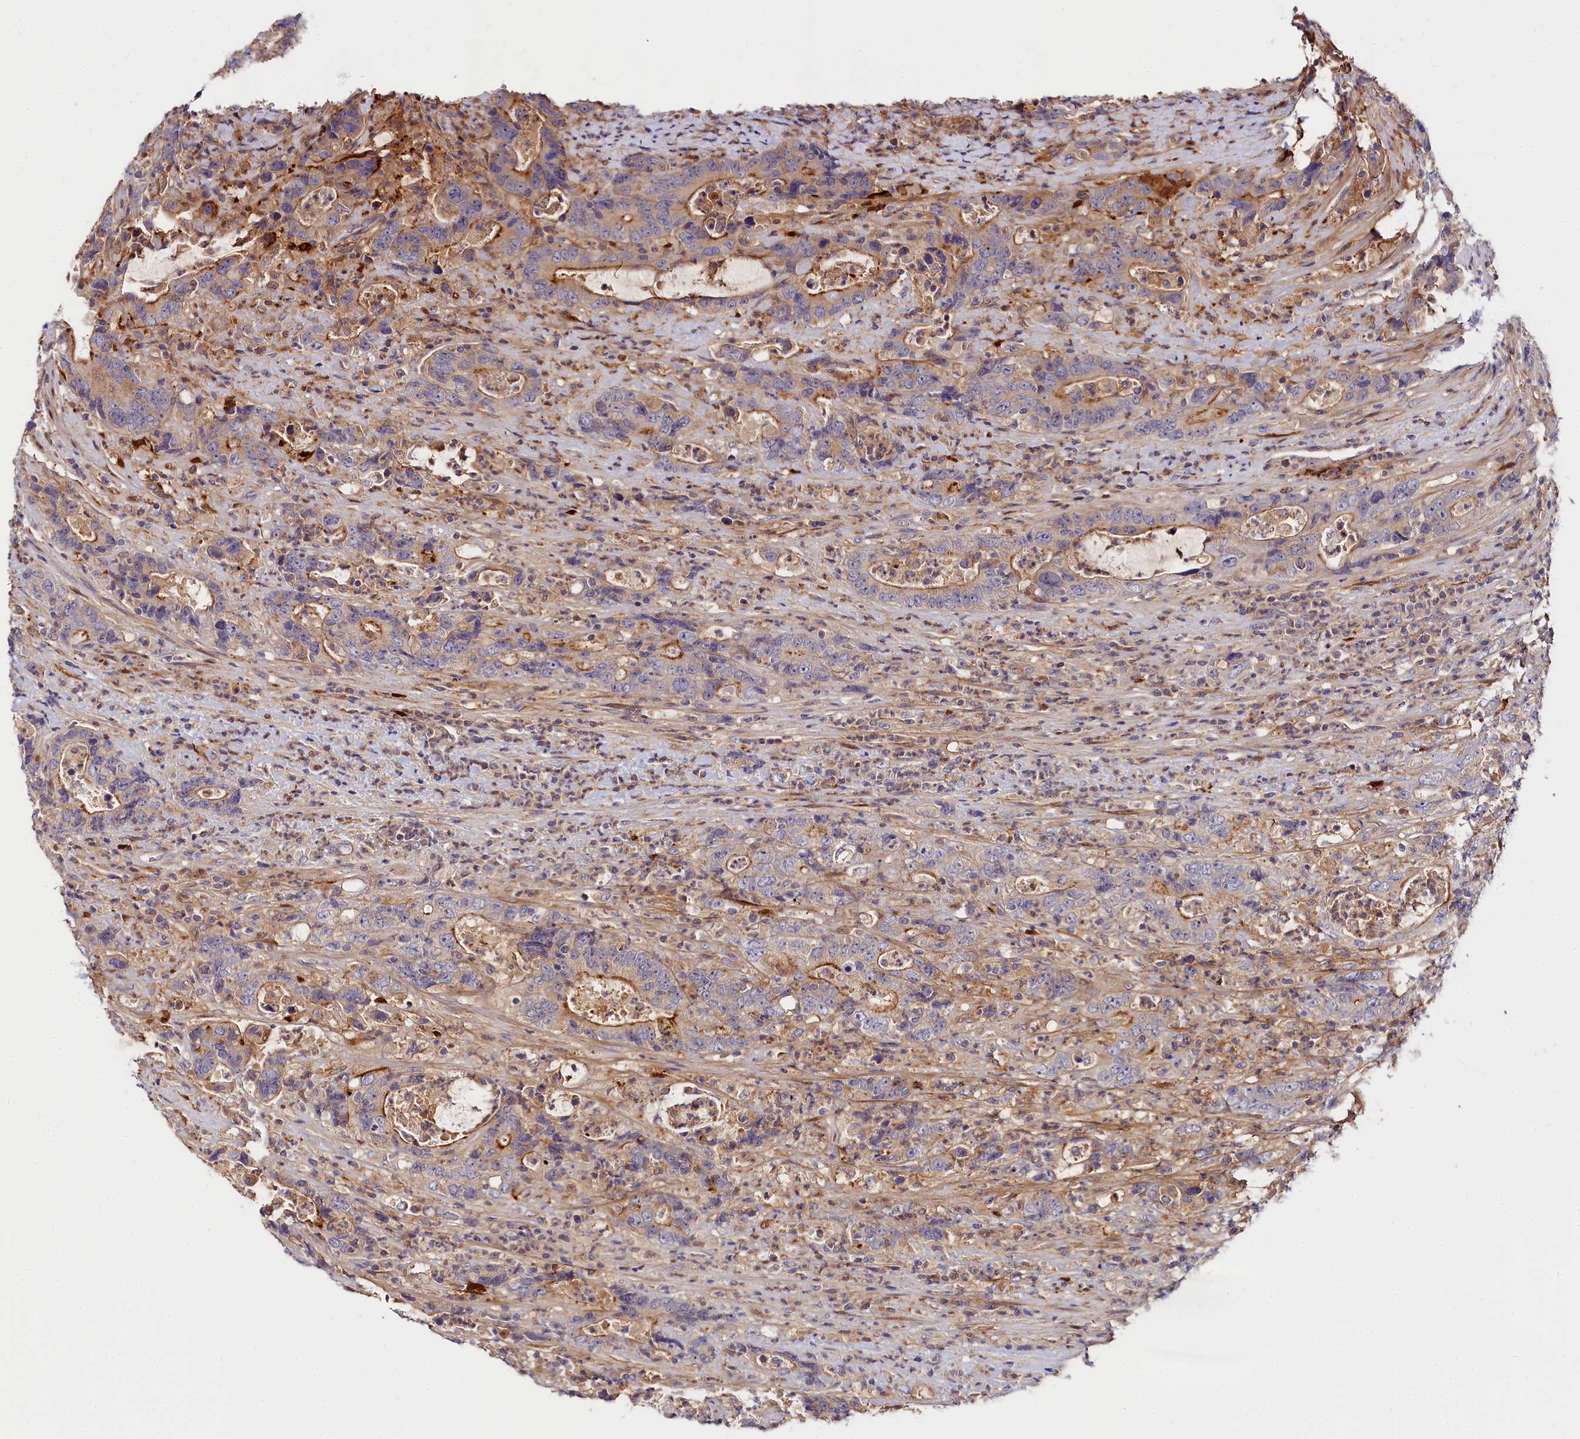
{"staining": {"intensity": "moderate", "quantity": "<25%", "location": "cytoplasmic/membranous"}, "tissue": "colorectal cancer", "cell_type": "Tumor cells", "image_type": "cancer", "snomed": [{"axis": "morphology", "description": "Adenocarcinoma, NOS"}, {"axis": "topography", "description": "Colon"}], "caption": "The photomicrograph reveals immunohistochemical staining of colorectal cancer. There is moderate cytoplasmic/membranous staining is present in approximately <25% of tumor cells. The staining is performed using DAB (3,3'-diaminobenzidine) brown chromogen to label protein expression. The nuclei are counter-stained blue using hematoxylin.", "gene": "KATNB1", "patient": {"sex": "female", "age": 75}}